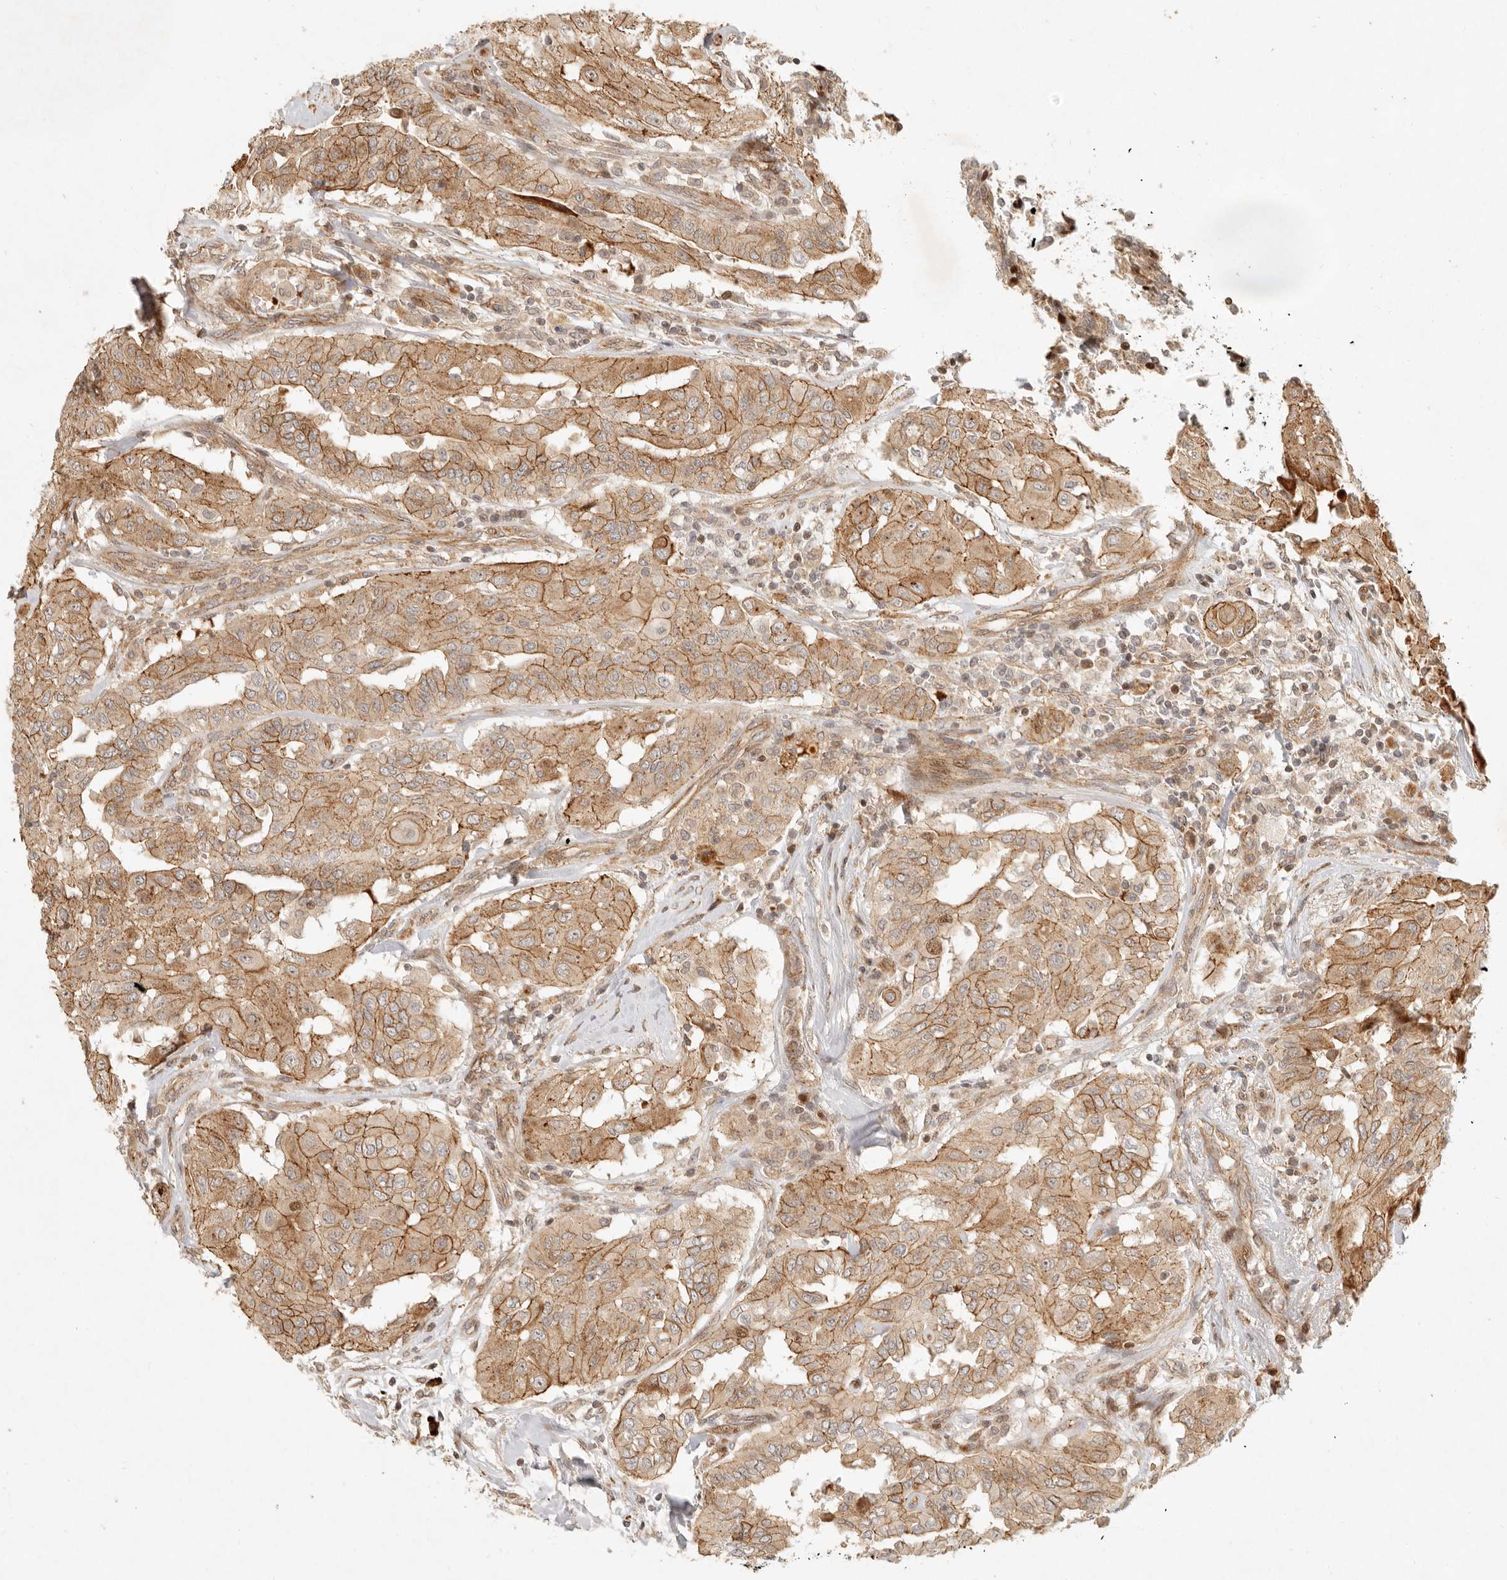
{"staining": {"intensity": "moderate", "quantity": ">75%", "location": "cytoplasmic/membranous"}, "tissue": "thyroid cancer", "cell_type": "Tumor cells", "image_type": "cancer", "snomed": [{"axis": "morphology", "description": "Papillary adenocarcinoma, NOS"}, {"axis": "topography", "description": "Thyroid gland"}], "caption": "Thyroid cancer (papillary adenocarcinoma) stained with a brown dye shows moderate cytoplasmic/membranous positive staining in about >75% of tumor cells.", "gene": "KLHL38", "patient": {"sex": "female", "age": 59}}